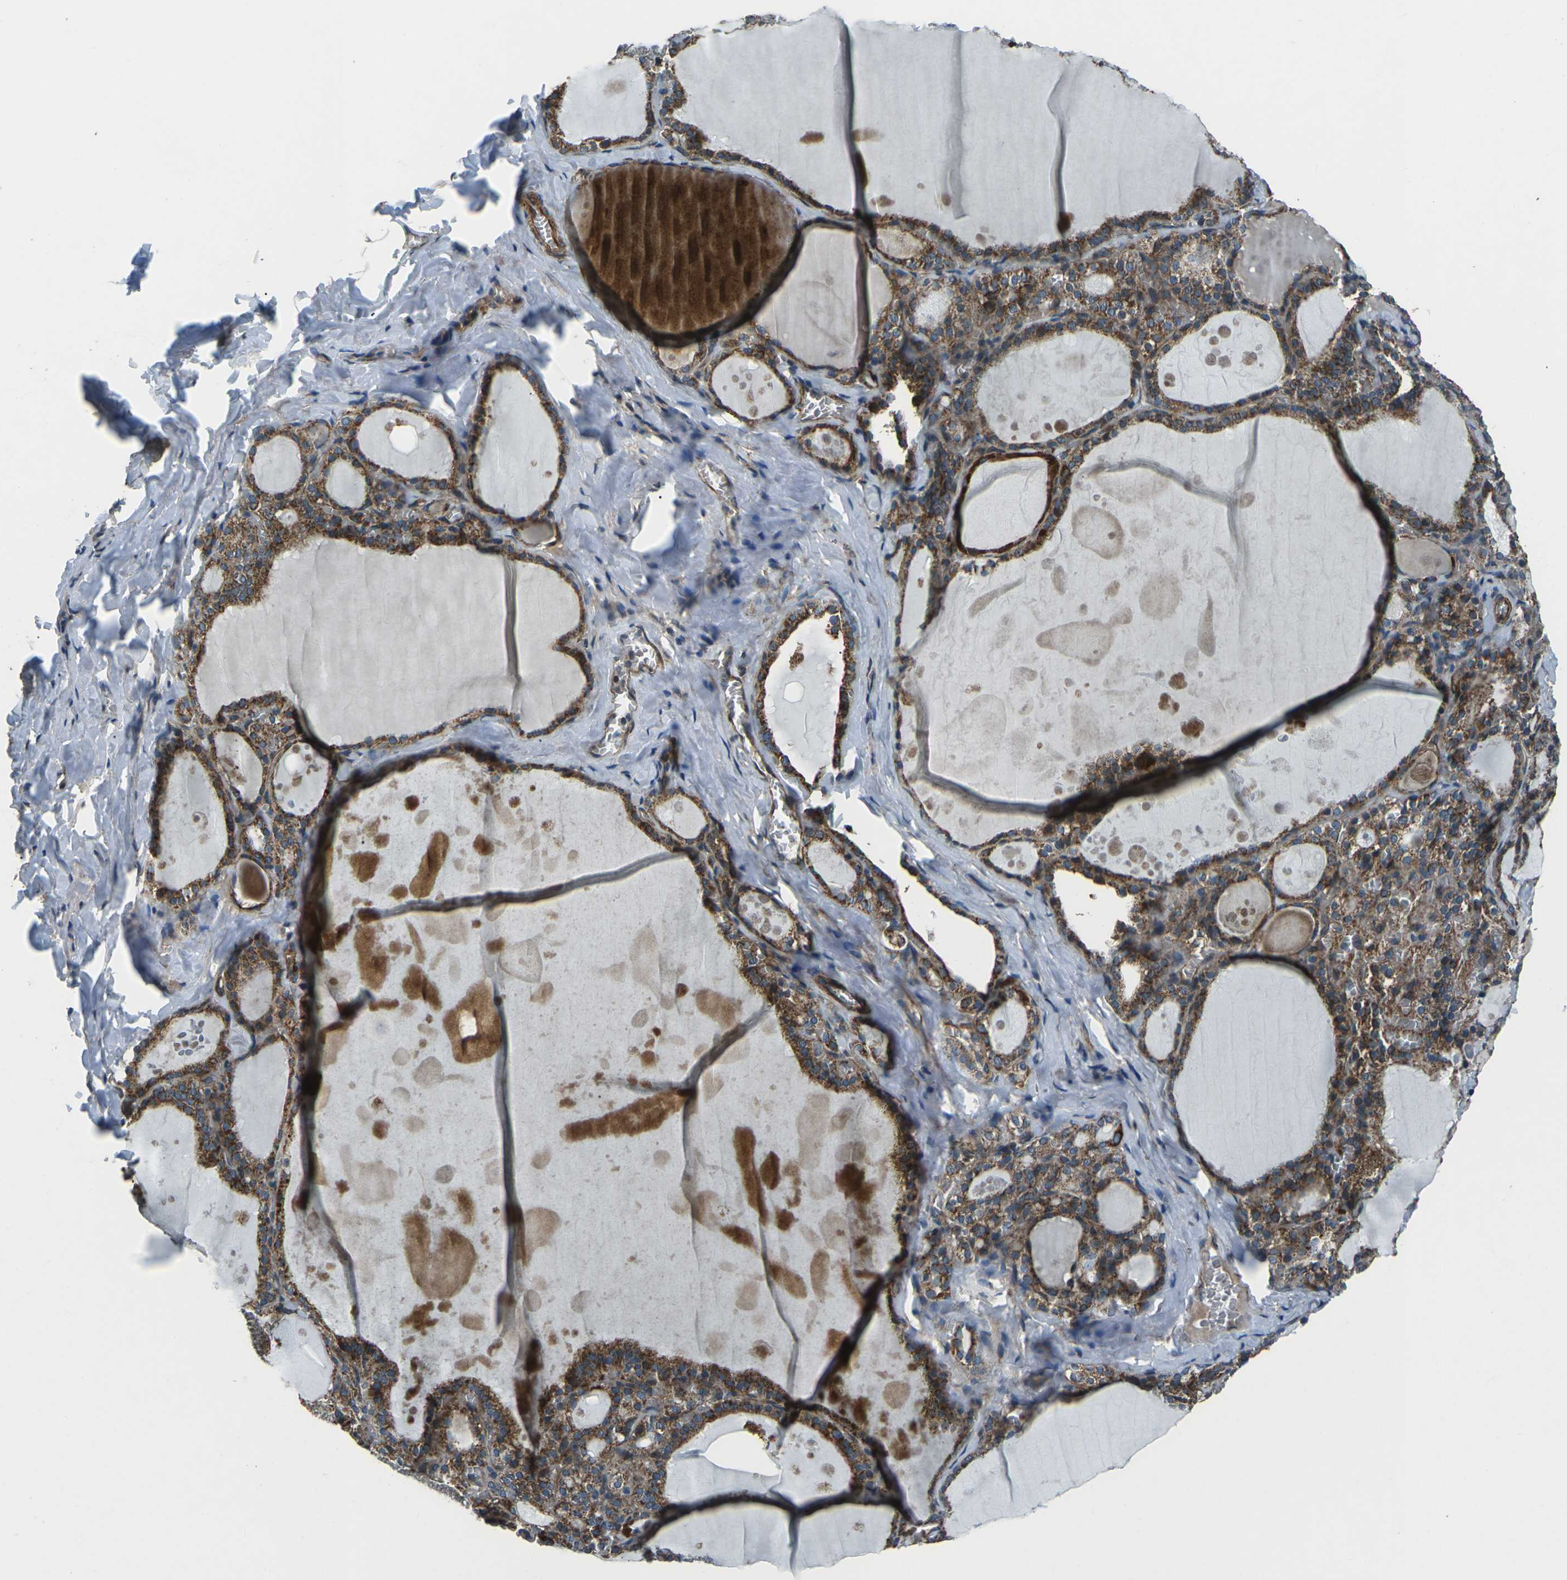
{"staining": {"intensity": "strong", "quantity": ">75%", "location": "cytoplasmic/membranous"}, "tissue": "thyroid gland", "cell_type": "Glandular cells", "image_type": "normal", "snomed": [{"axis": "morphology", "description": "Normal tissue, NOS"}, {"axis": "topography", "description": "Thyroid gland"}], "caption": "Strong cytoplasmic/membranous staining is identified in about >75% of glandular cells in normal thyroid gland. (IHC, brightfield microscopy, high magnification).", "gene": "AFAP1", "patient": {"sex": "male", "age": 56}}